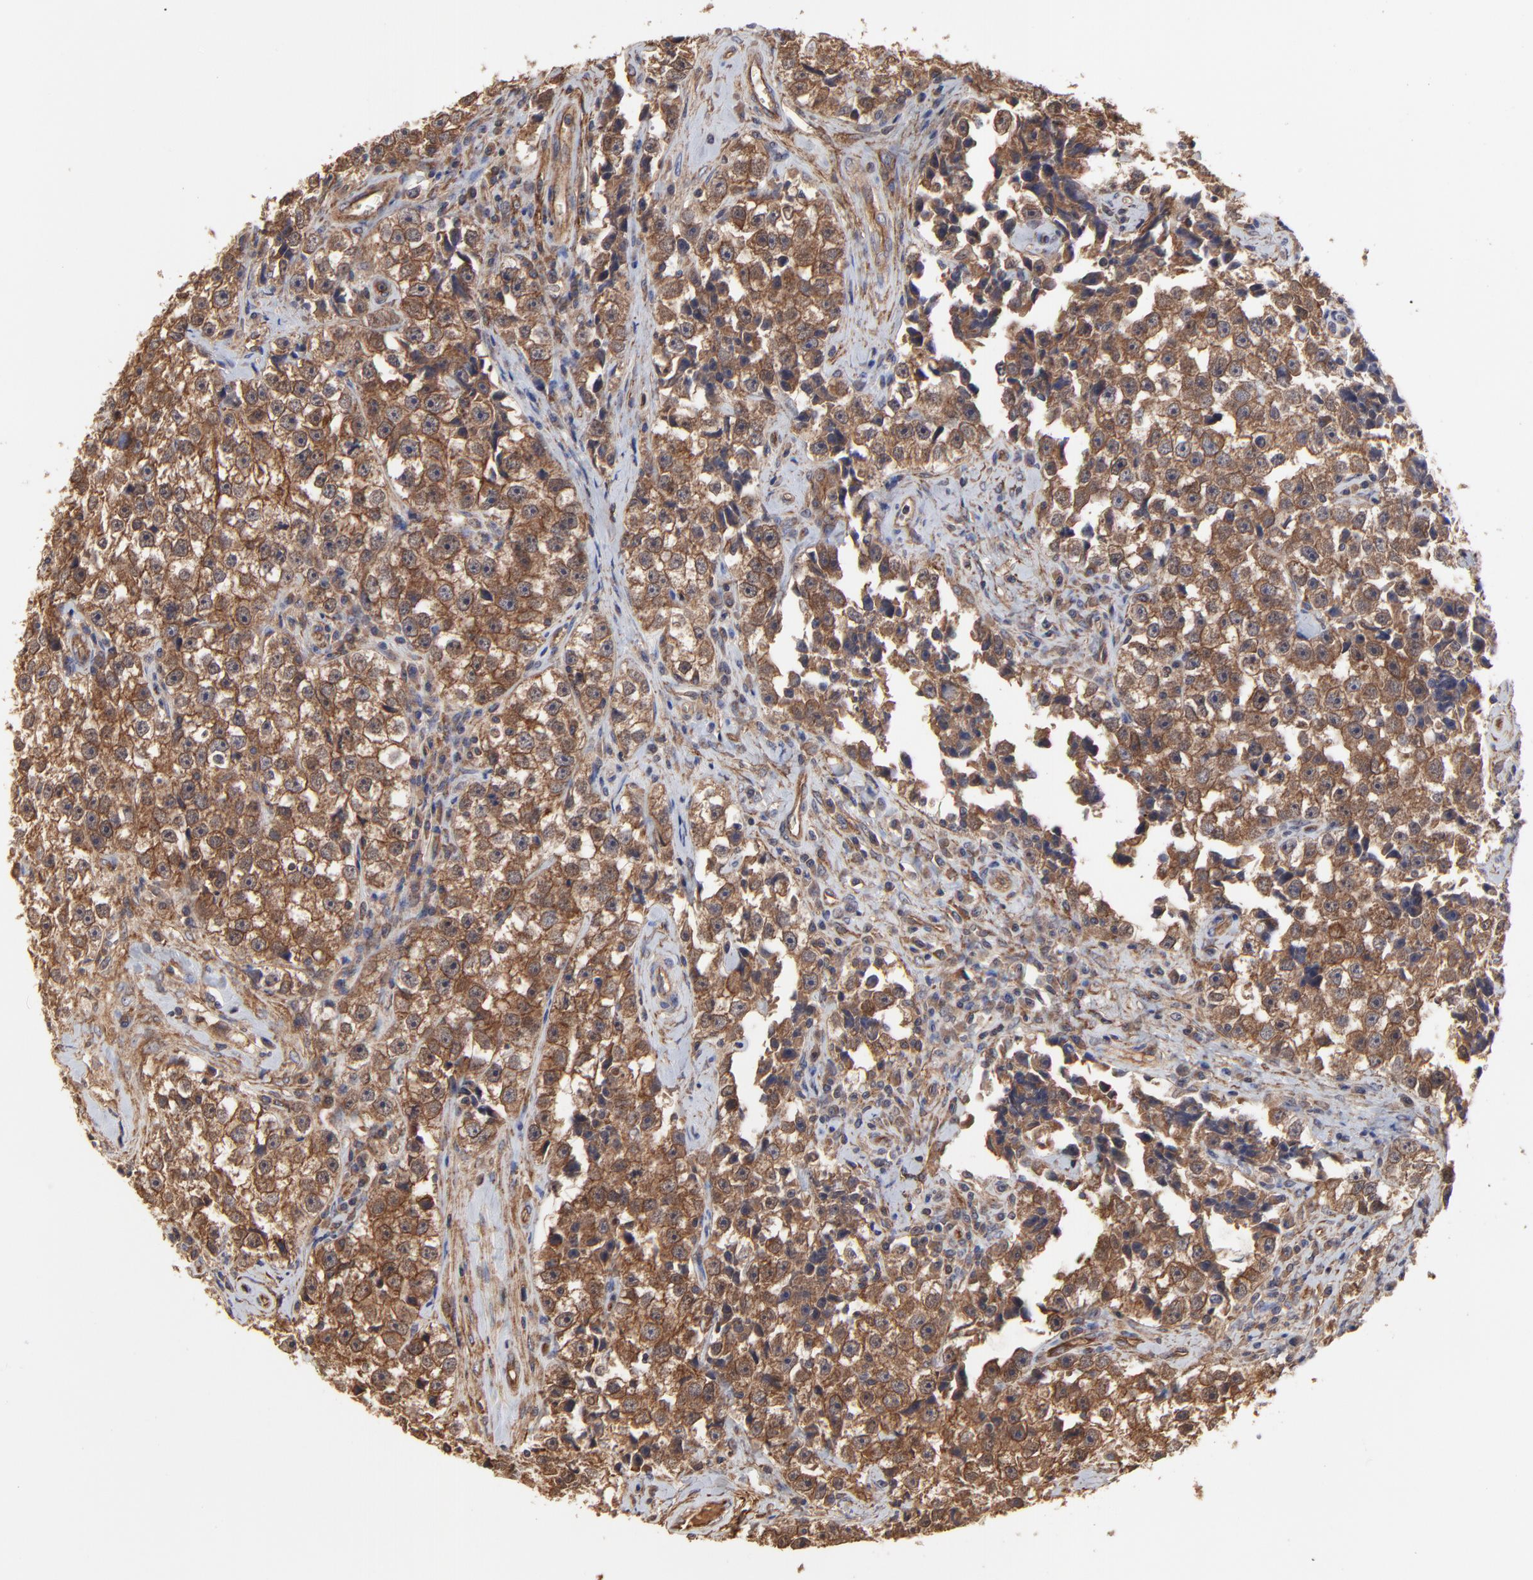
{"staining": {"intensity": "moderate", "quantity": ">75%", "location": "cytoplasmic/membranous"}, "tissue": "testis cancer", "cell_type": "Tumor cells", "image_type": "cancer", "snomed": [{"axis": "morphology", "description": "Seminoma, NOS"}, {"axis": "topography", "description": "Testis"}], "caption": "Brown immunohistochemical staining in testis cancer (seminoma) displays moderate cytoplasmic/membranous expression in about >75% of tumor cells.", "gene": "ARMT1", "patient": {"sex": "male", "age": 32}}